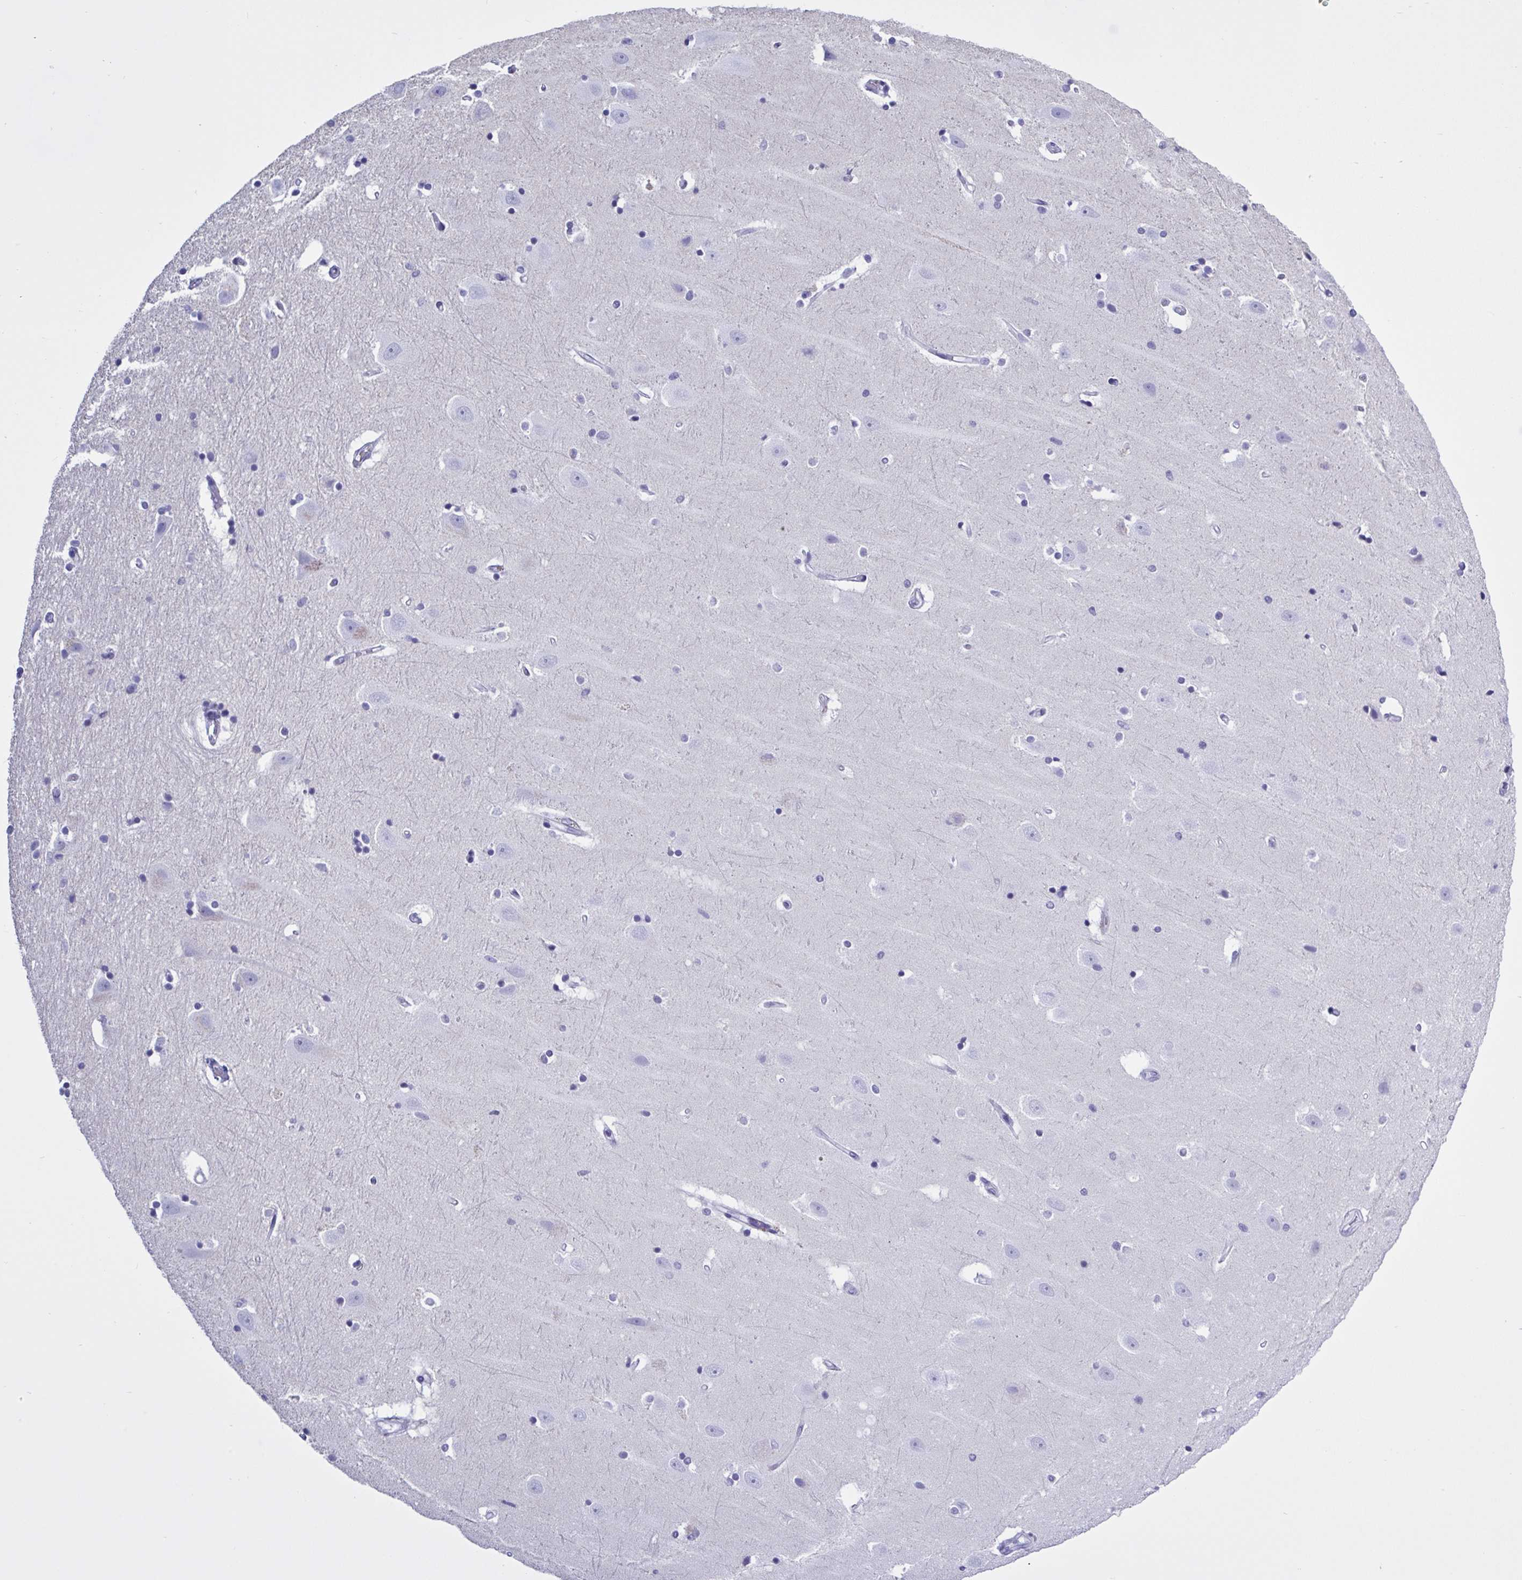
{"staining": {"intensity": "negative", "quantity": "none", "location": "none"}, "tissue": "hippocampus", "cell_type": "Glial cells", "image_type": "normal", "snomed": [{"axis": "morphology", "description": "Normal tissue, NOS"}, {"axis": "topography", "description": "Hippocampus"}], "caption": "High magnification brightfield microscopy of benign hippocampus stained with DAB (brown) and counterstained with hematoxylin (blue): glial cells show no significant expression. (DAB immunohistochemistry visualized using brightfield microscopy, high magnification).", "gene": "USP35", "patient": {"sex": "male", "age": 63}}